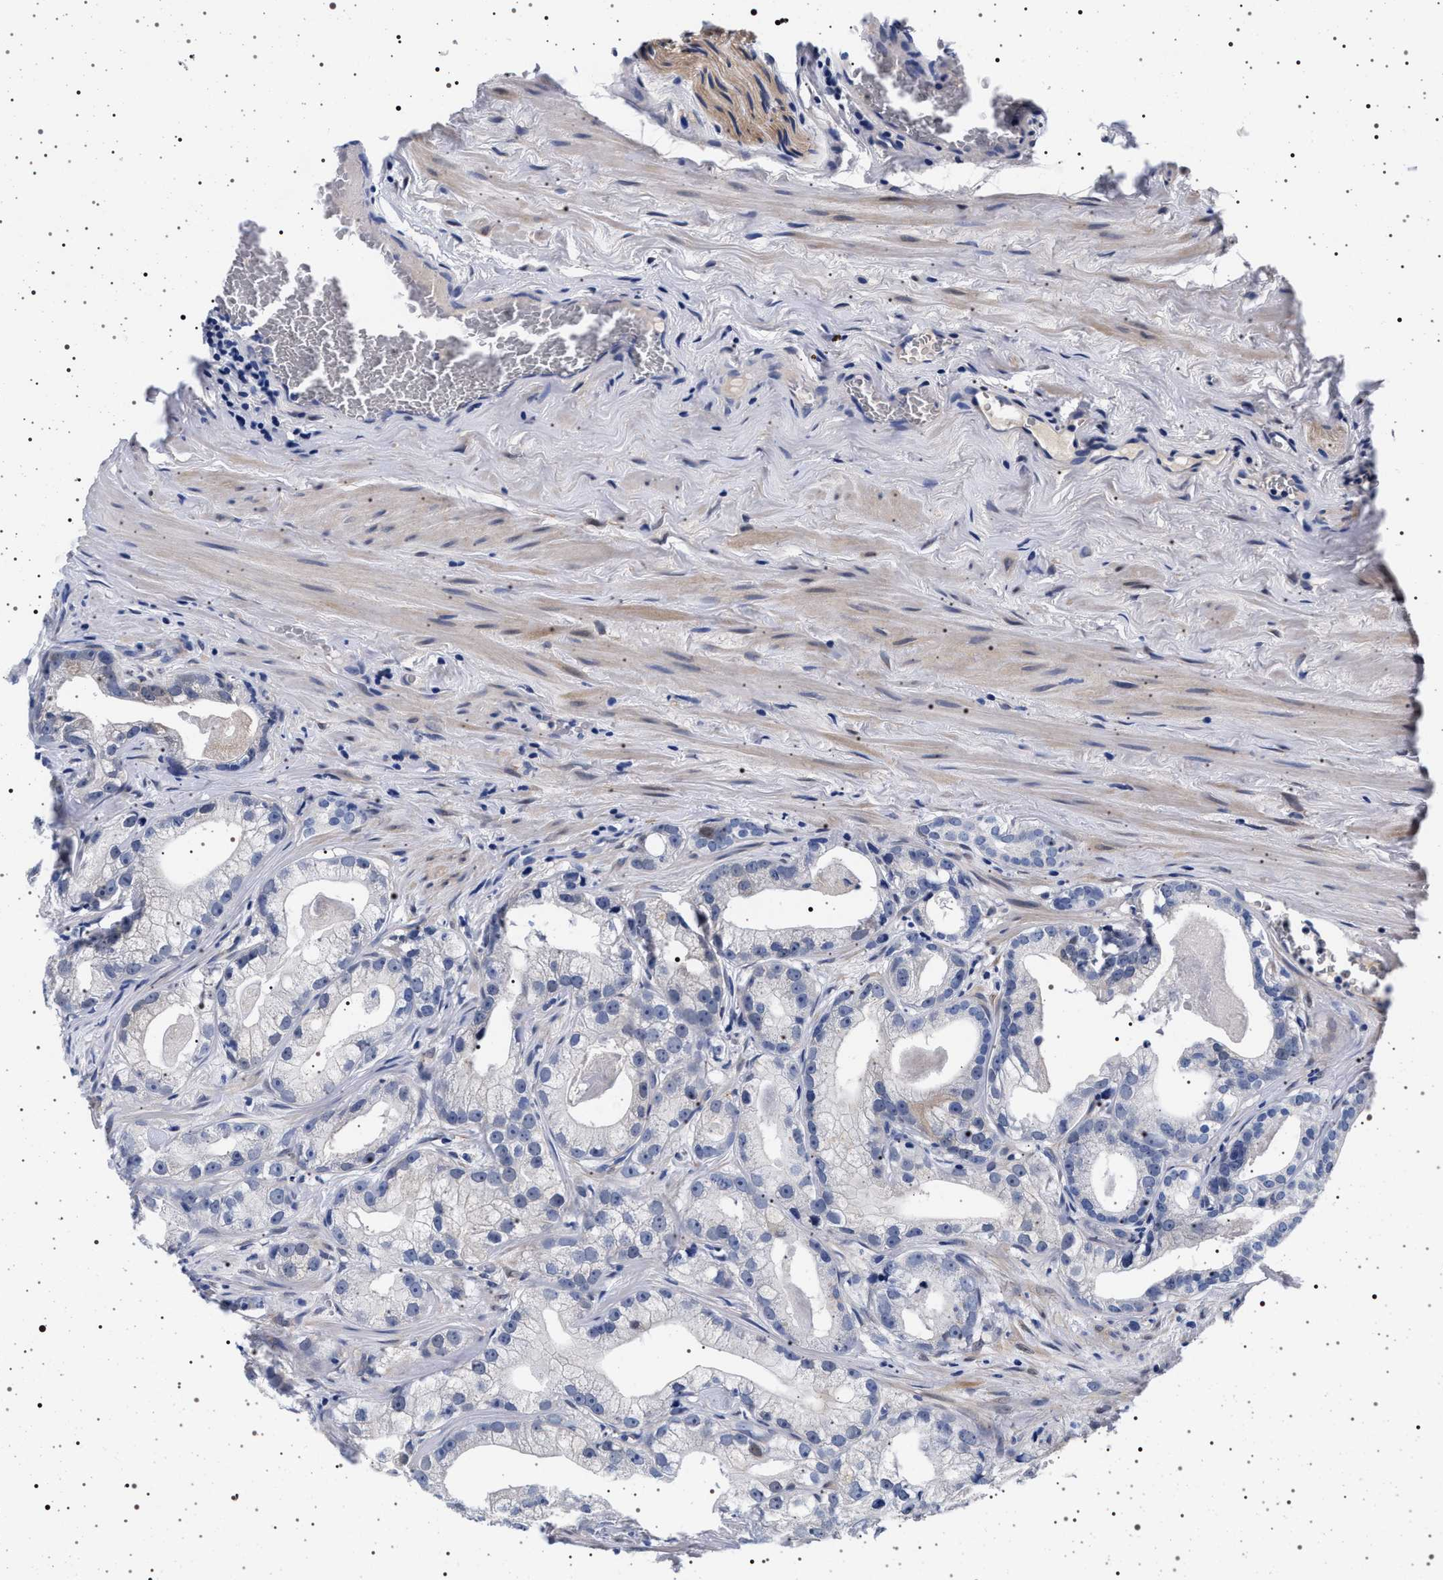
{"staining": {"intensity": "negative", "quantity": "none", "location": "none"}, "tissue": "prostate cancer", "cell_type": "Tumor cells", "image_type": "cancer", "snomed": [{"axis": "morphology", "description": "Adenocarcinoma, Low grade"}, {"axis": "topography", "description": "Prostate"}], "caption": "Tumor cells are negative for brown protein staining in prostate cancer (low-grade adenocarcinoma).", "gene": "MAPK10", "patient": {"sex": "male", "age": 59}}